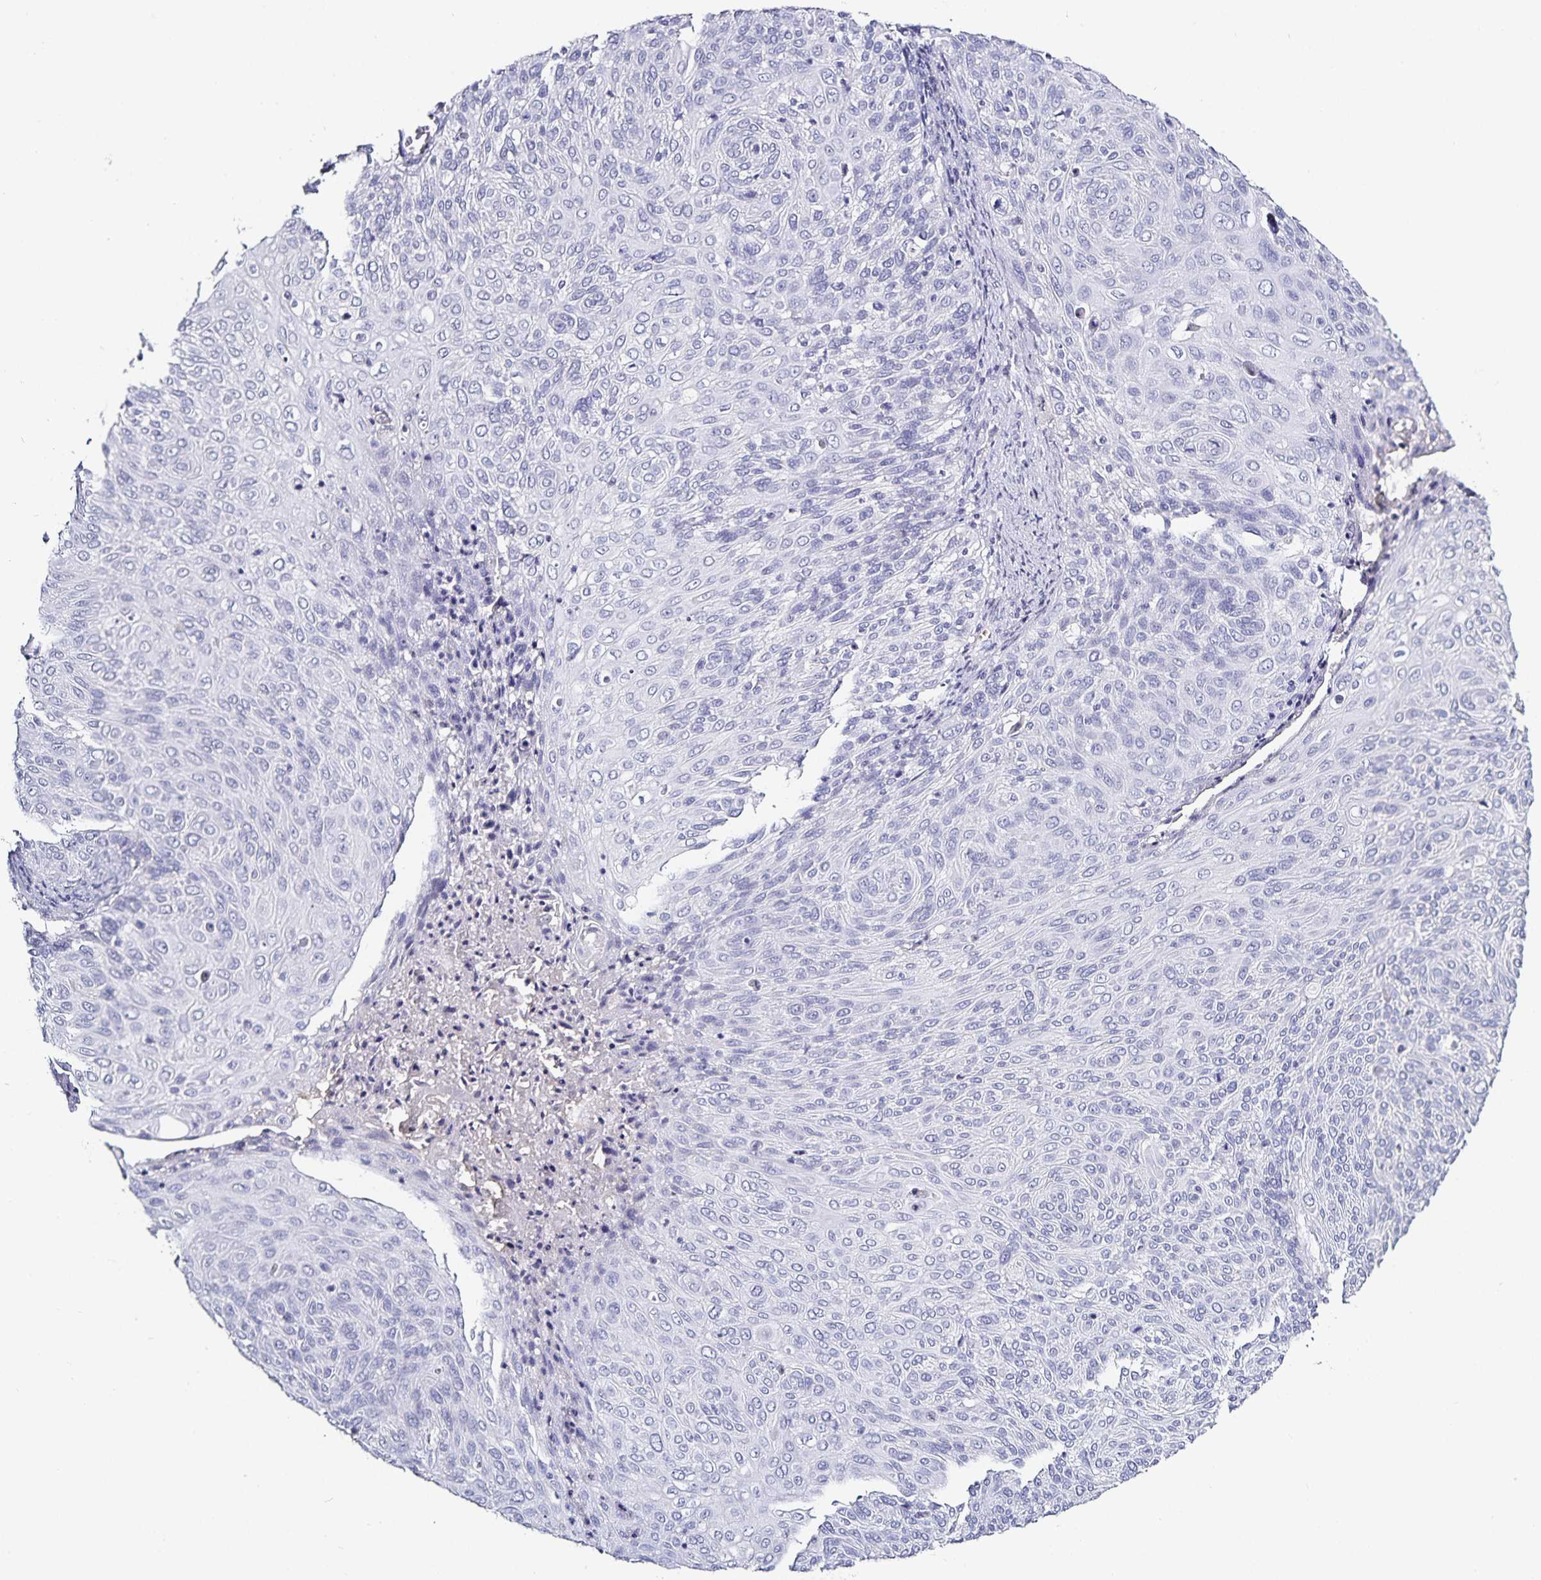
{"staining": {"intensity": "negative", "quantity": "none", "location": "none"}, "tissue": "cervical cancer", "cell_type": "Tumor cells", "image_type": "cancer", "snomed": [{"axis": "morphology", "description": "Squamous cell carcinoma, NOS"}, {"axis": "topography", "description": "Cervix"}], "caption": "A histopathology image of human cervical cancer is negative for staining in tumor cells.", "gene": "TTR", "patient": {"sex": "female", "age": 31}}